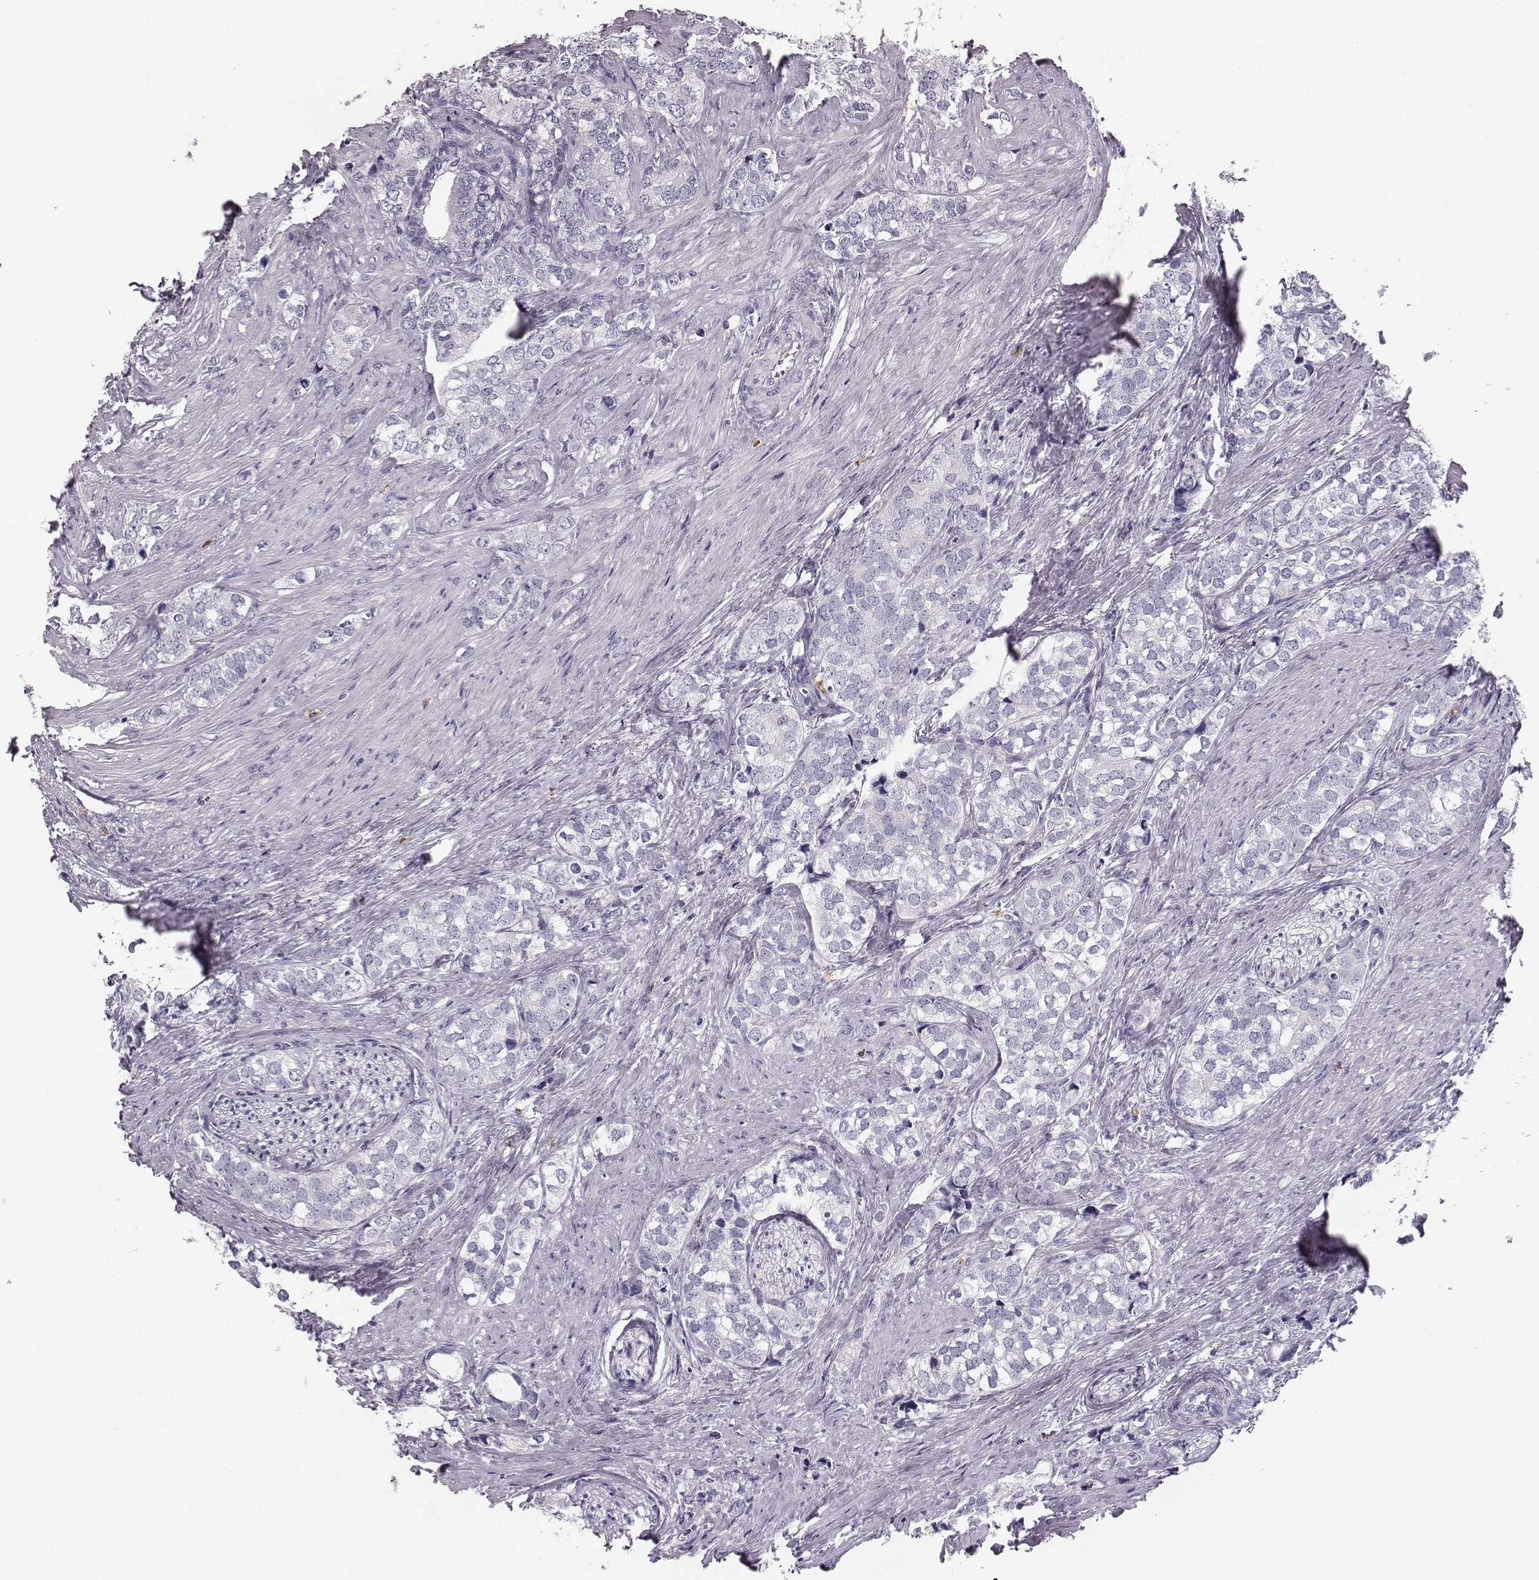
{"staining": {"intensity": "negative", "quantity": "none", "location": "none"}, "tissue": "prostate cancer", "cell_type": "Tumor cells", "image_type": "cancer", "snomed": [{"axis": "morphology", "description": "Adenocarcinoma, NOS"}, {"axis": "topography", "description": "Prostate and seminal vesicle, NOS"}], "caption": "DAB immunohistochemical staining of human prostate adenocarcinoma demonstrates no significant staining in tumor cells. The staining is performed using DAB (3,3'-diaminobenzidine) brown chromogen with nuclei counter-stained in using hematoxylin.", "gene": "NPTXR", "patient": {"sex": "male", "age": 63}}